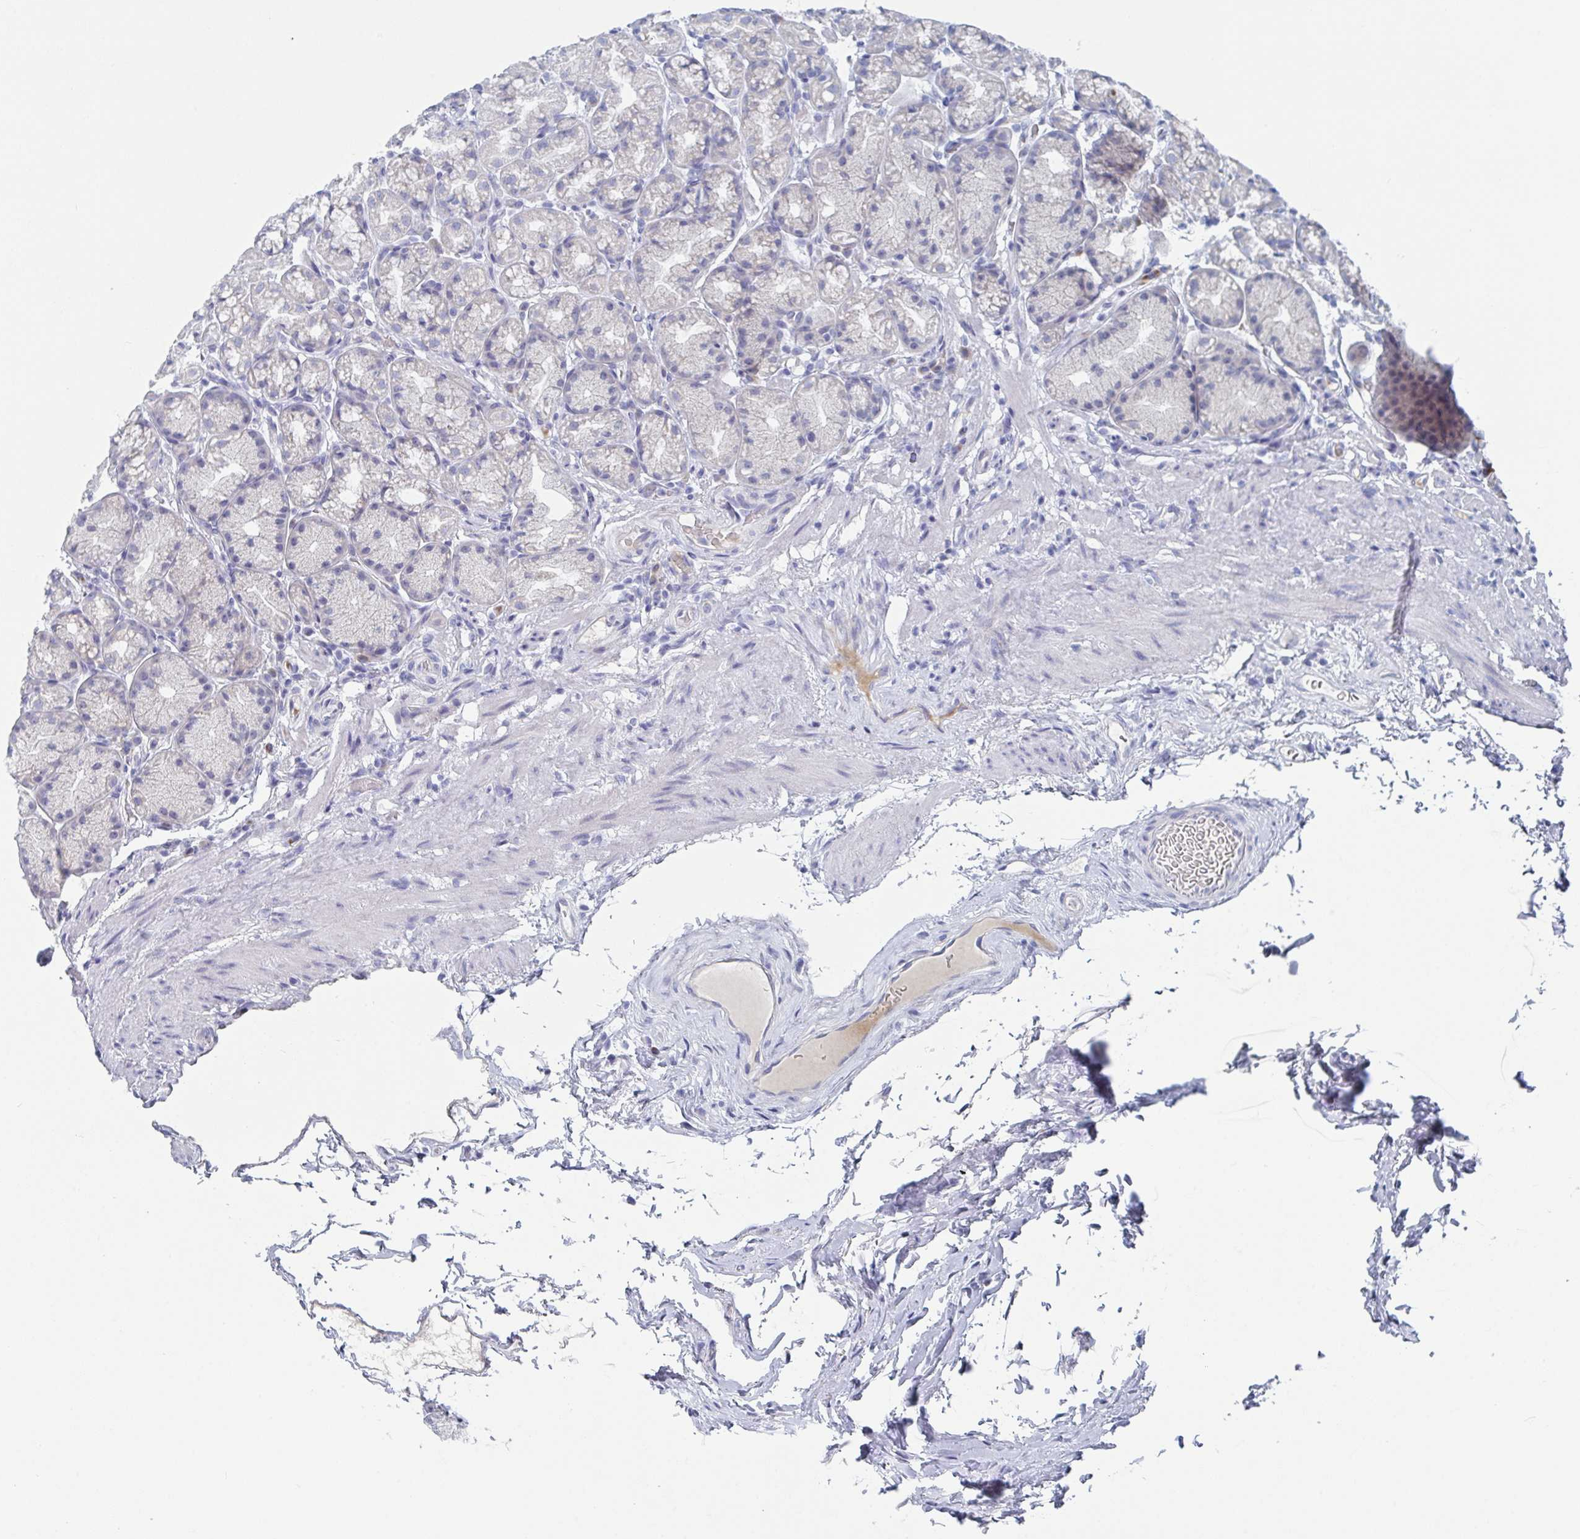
{"staining": {"intensity": "negative", "quantity": "none", "location": "none"}, "tissue": "stomach", "cell_type": "Glandular cells", "image_type": "normal", "snomed": [{"axis": "morphology", "description": "Normal tissue, NOS"}, {"axis": "topography", "description": "Stomach, lower"}], "caption": "This micrograph is of benign stomach stained with immunohistochemistry to label a protein in brown with the nuclei are counter-stained blue. There is no expression in glandular cells.", "gene": "NT5C3B", "patient": {"sex": "male", "age": 67}}